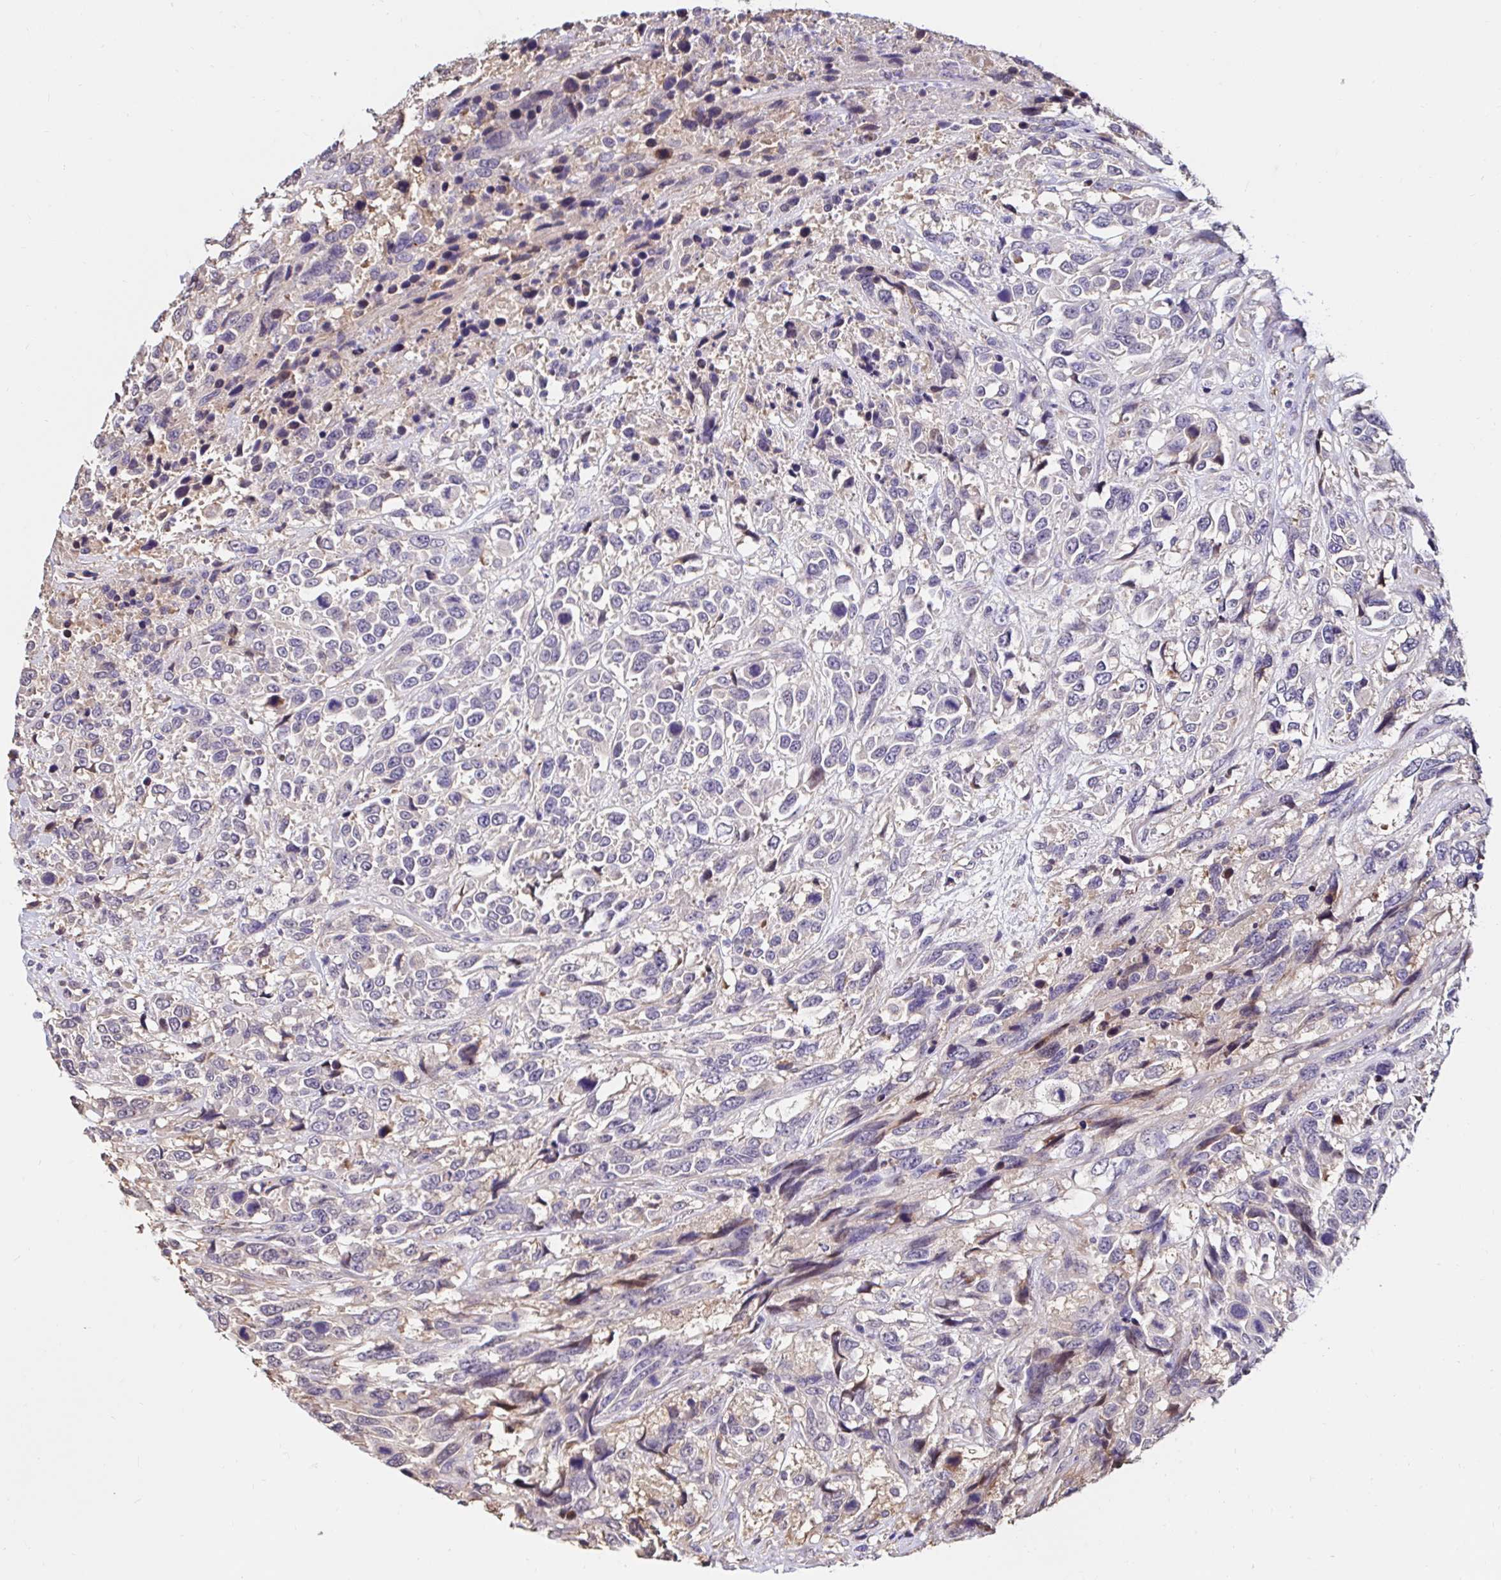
{"staining": {"intensity": "negative", "quantity": "none", "location": "none"}, "tissue": "urothelial cancer", "cell_type": "Tumor cells", "image_type": "cancer", "snomed": [{"axis": "morphology", "description": "Urothelial carcinoma, High grade"}, {"axis": "topography", "description": "Urinary bladder"}], "caption": "This is a micrograph of immunohistochemistry (IHC) staining of urothelial carcinoma (high-grade), which shows no expression in tumor cells.", "gene": "RSRP1", "patient": {"sex": "female", "age": 70}}